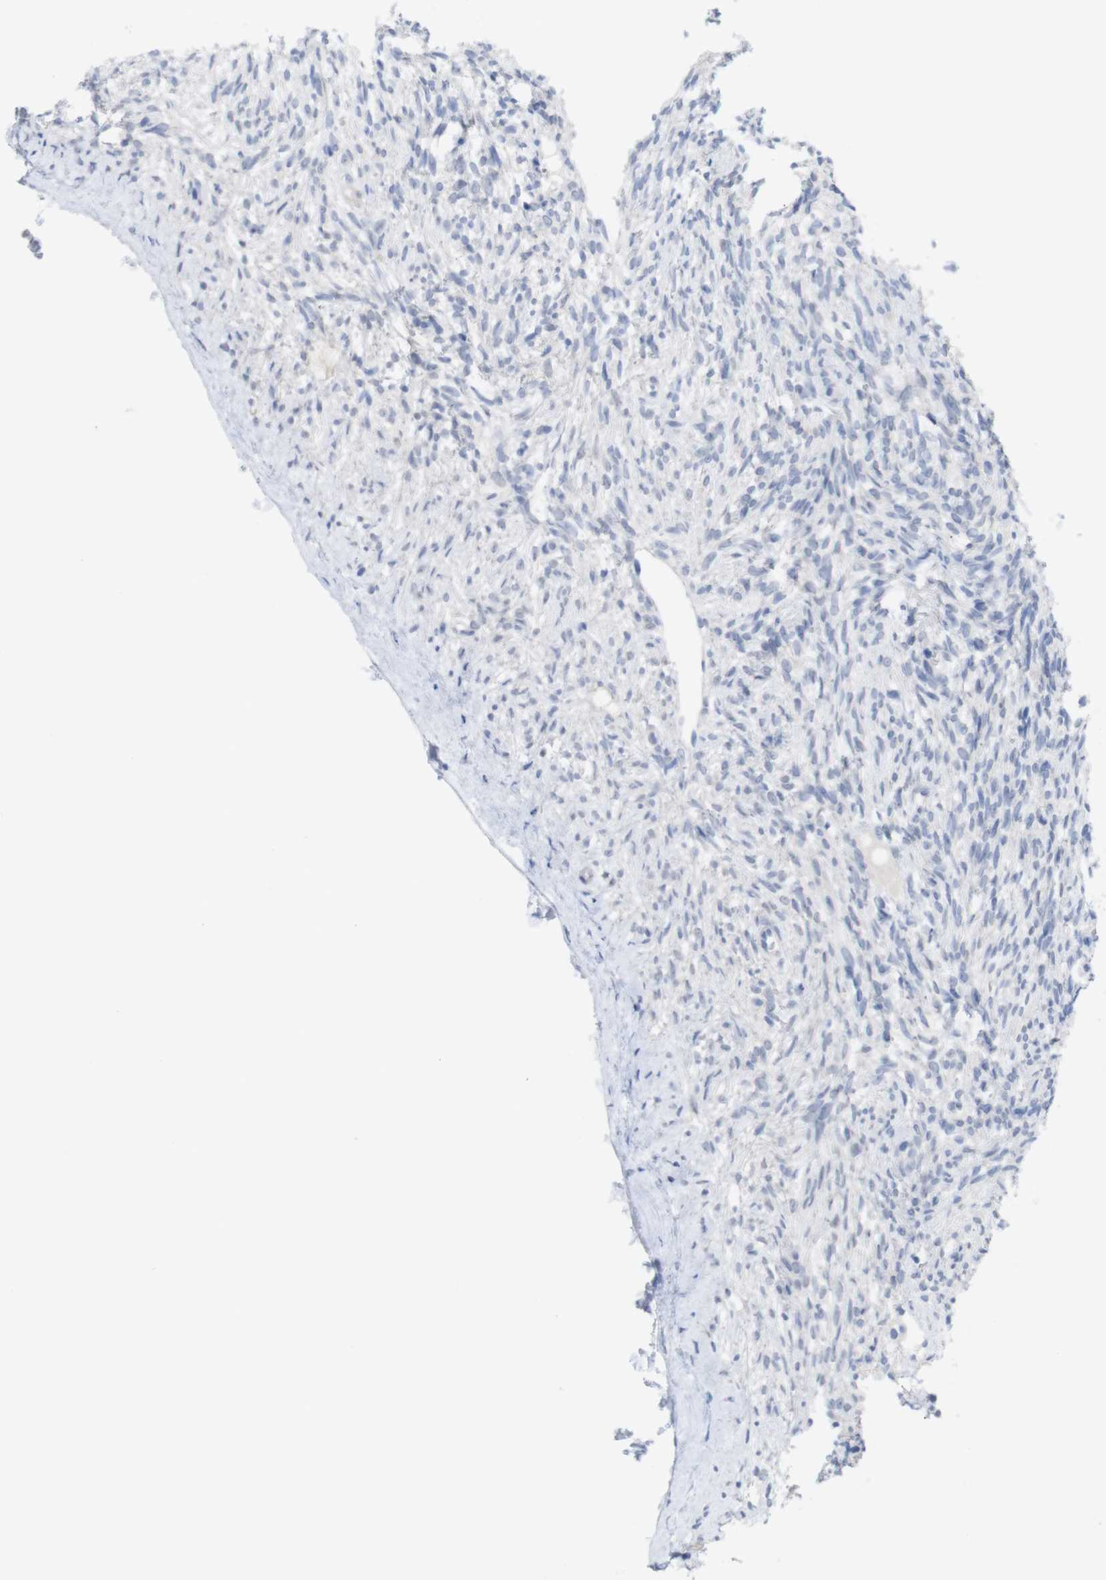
{"staining": {"intensity": "negative", "quantity": "none", "location": "none"}, "tissue": "ovary", "cell_type": "Ovarian stroma cells", "image_type": "normal", "snomed": [{"axis": "morphology", "description": "Normal tissue, NOS"}, {"axis": "topography", "description": "Ovary"}], "caption": "Protein analysis of unremarkable ovary shows no significant staining in ovarian stroma cells.", "gene": "PNMA1", "patient": {"sex": "female", "age": 33}}